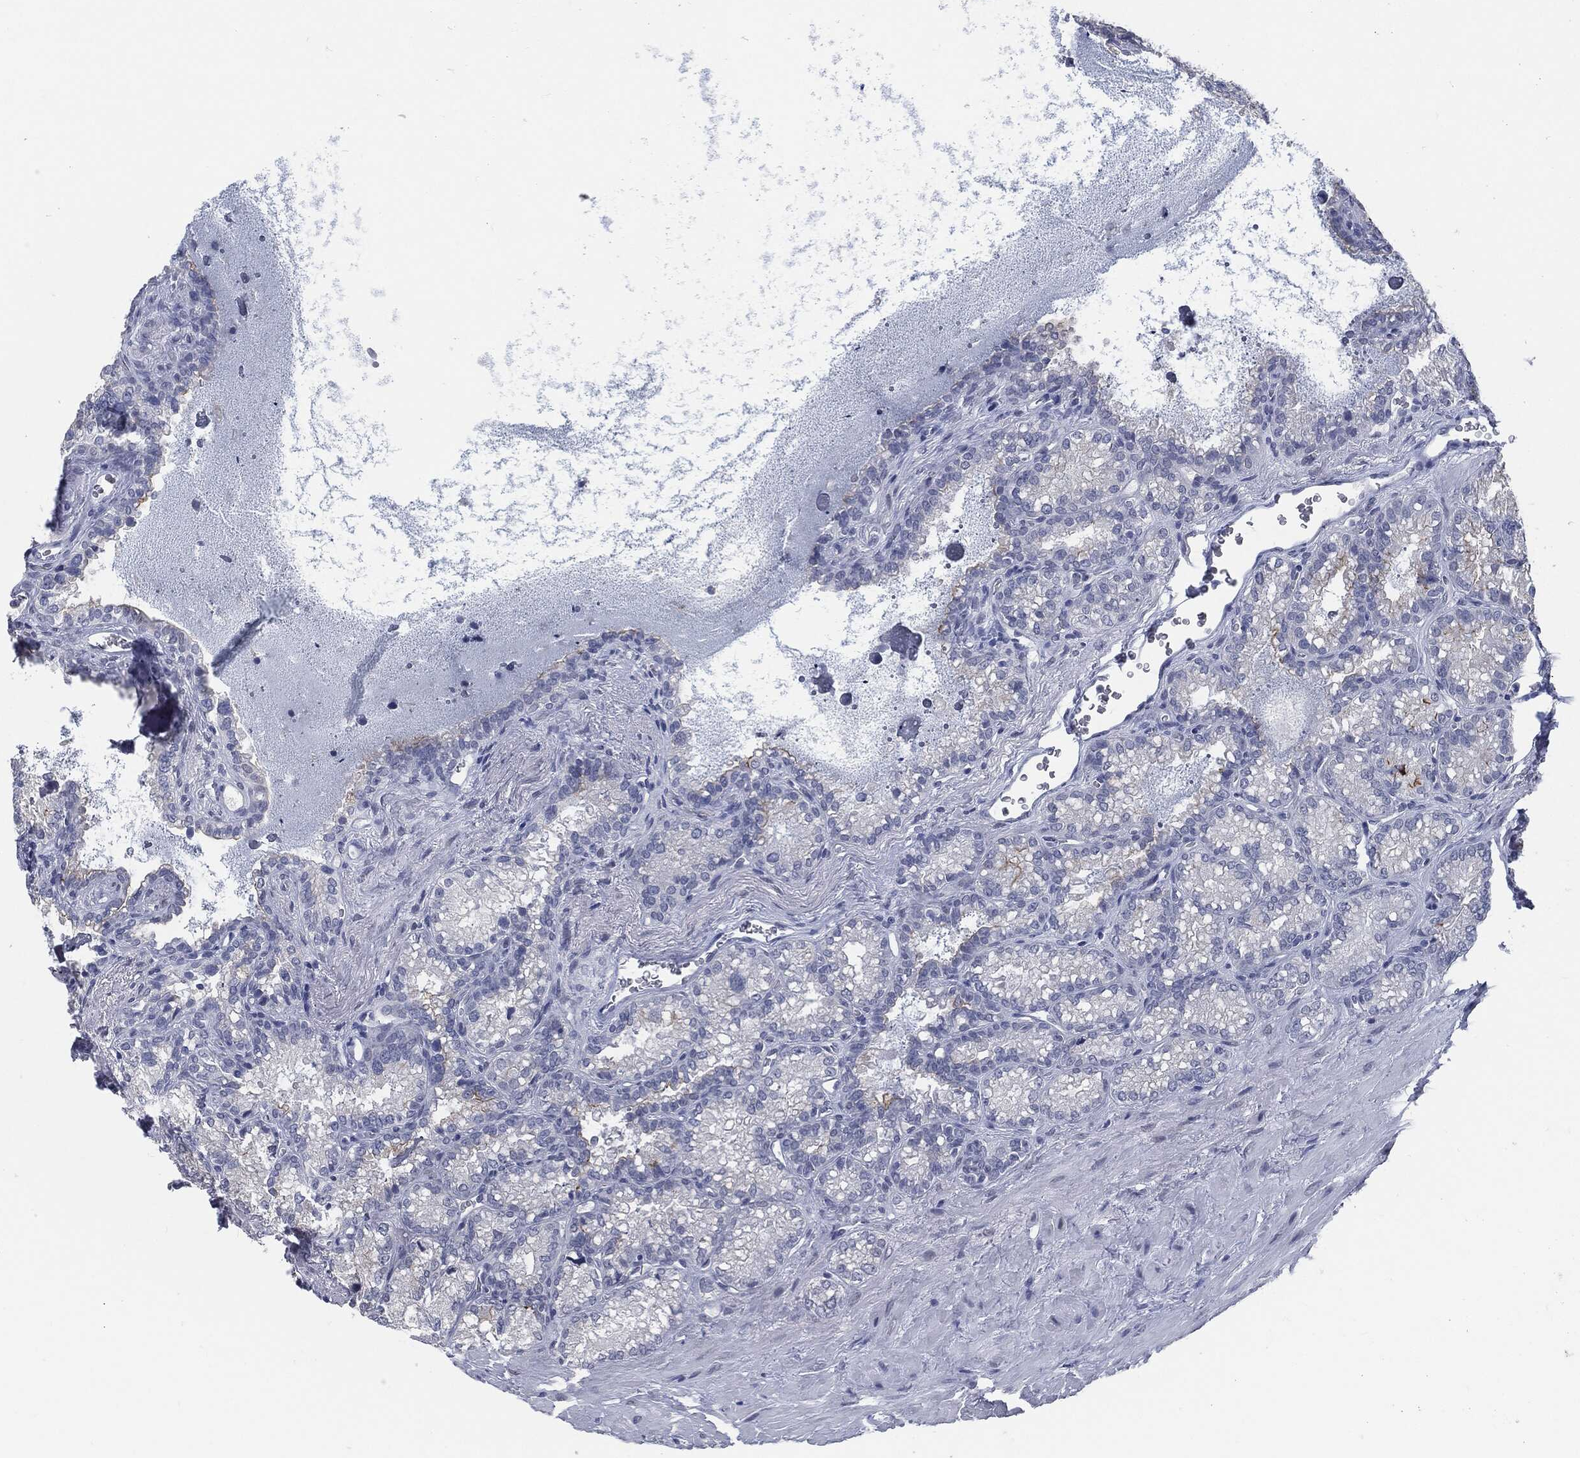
{"staining": {"intensity": "strong", "quantity": "<25%", "location": "cytoplasmic/membranous"}, "tissue": "seminal vesicle", "cell_type": "Glandular cells", "image_type": "normal", "snomed": [{"axis": "morphology", "description": "Normal tissue, NOS"}, {"axis": "topography", "description": "Seminal veicle"}], "caption": "Brown immunohistochemical staining in normal human seminal vesicle demonstrates strong cytoplasmic/membranous staining in about <25% of glandular cells. Using DAB (brown) and hematoxylin (blue) stains, captured at high magnification using brightfield microscopy.", "gene": "PROM1", "patient": {"sex": "male", "age": 68}}